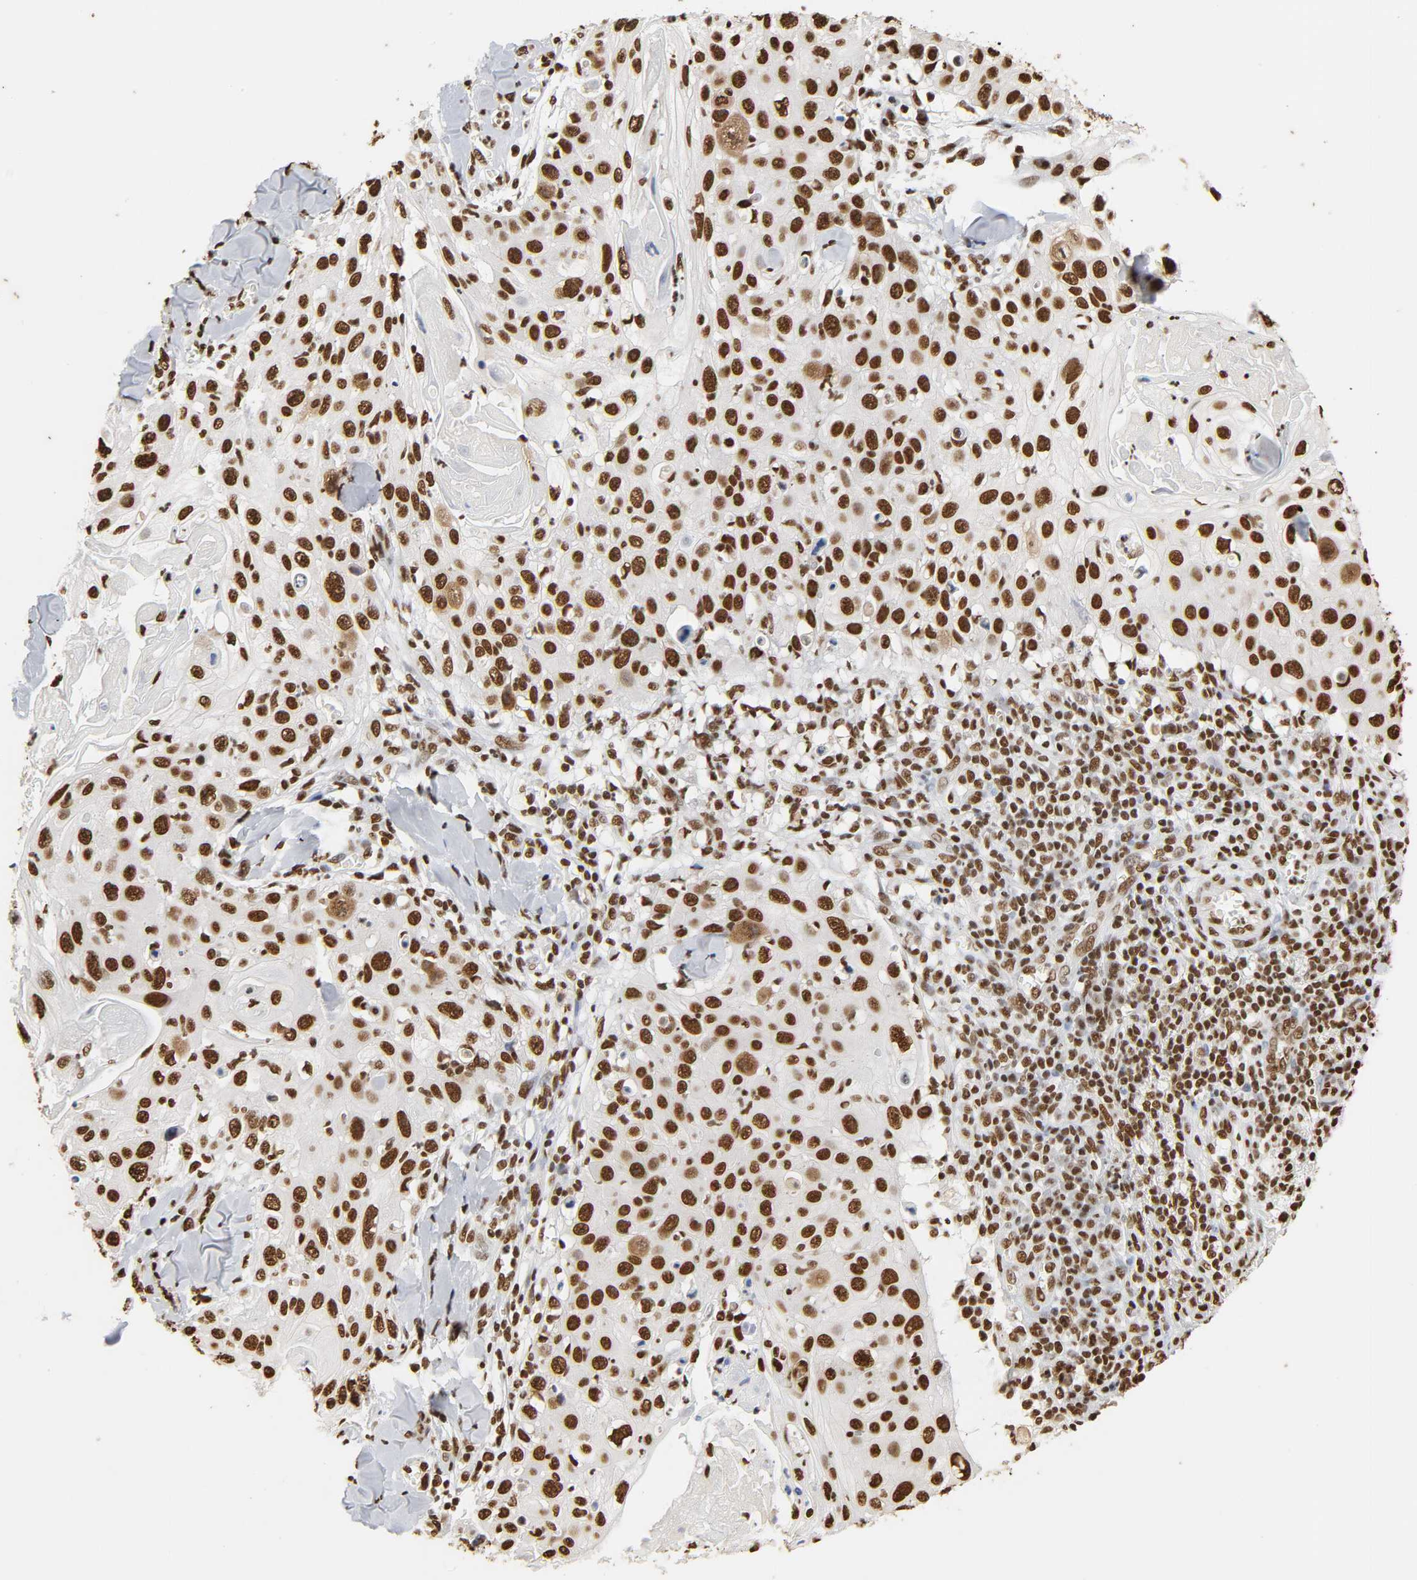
{"staining": {"intensity": "strong", "quantity": ">75%", "location": "nuclear"}, "tissue": "skin cancer", "cell_type": "Tumor cells", "image_type": "cancer", "snomed": [{"axis": "morphology", "description": "Squamous cell carcinoma, NOS"}, {"axis": "topography", "description": "Skin"}], "caption": "This photomicrograph exhibits IHC staining of human squamous cell carcinoma (skin), with high strong nuclear expression in about >75% of tumor cells.", "gene": "HNRNPC", "patient": {"sex": "male", "age": 86}}